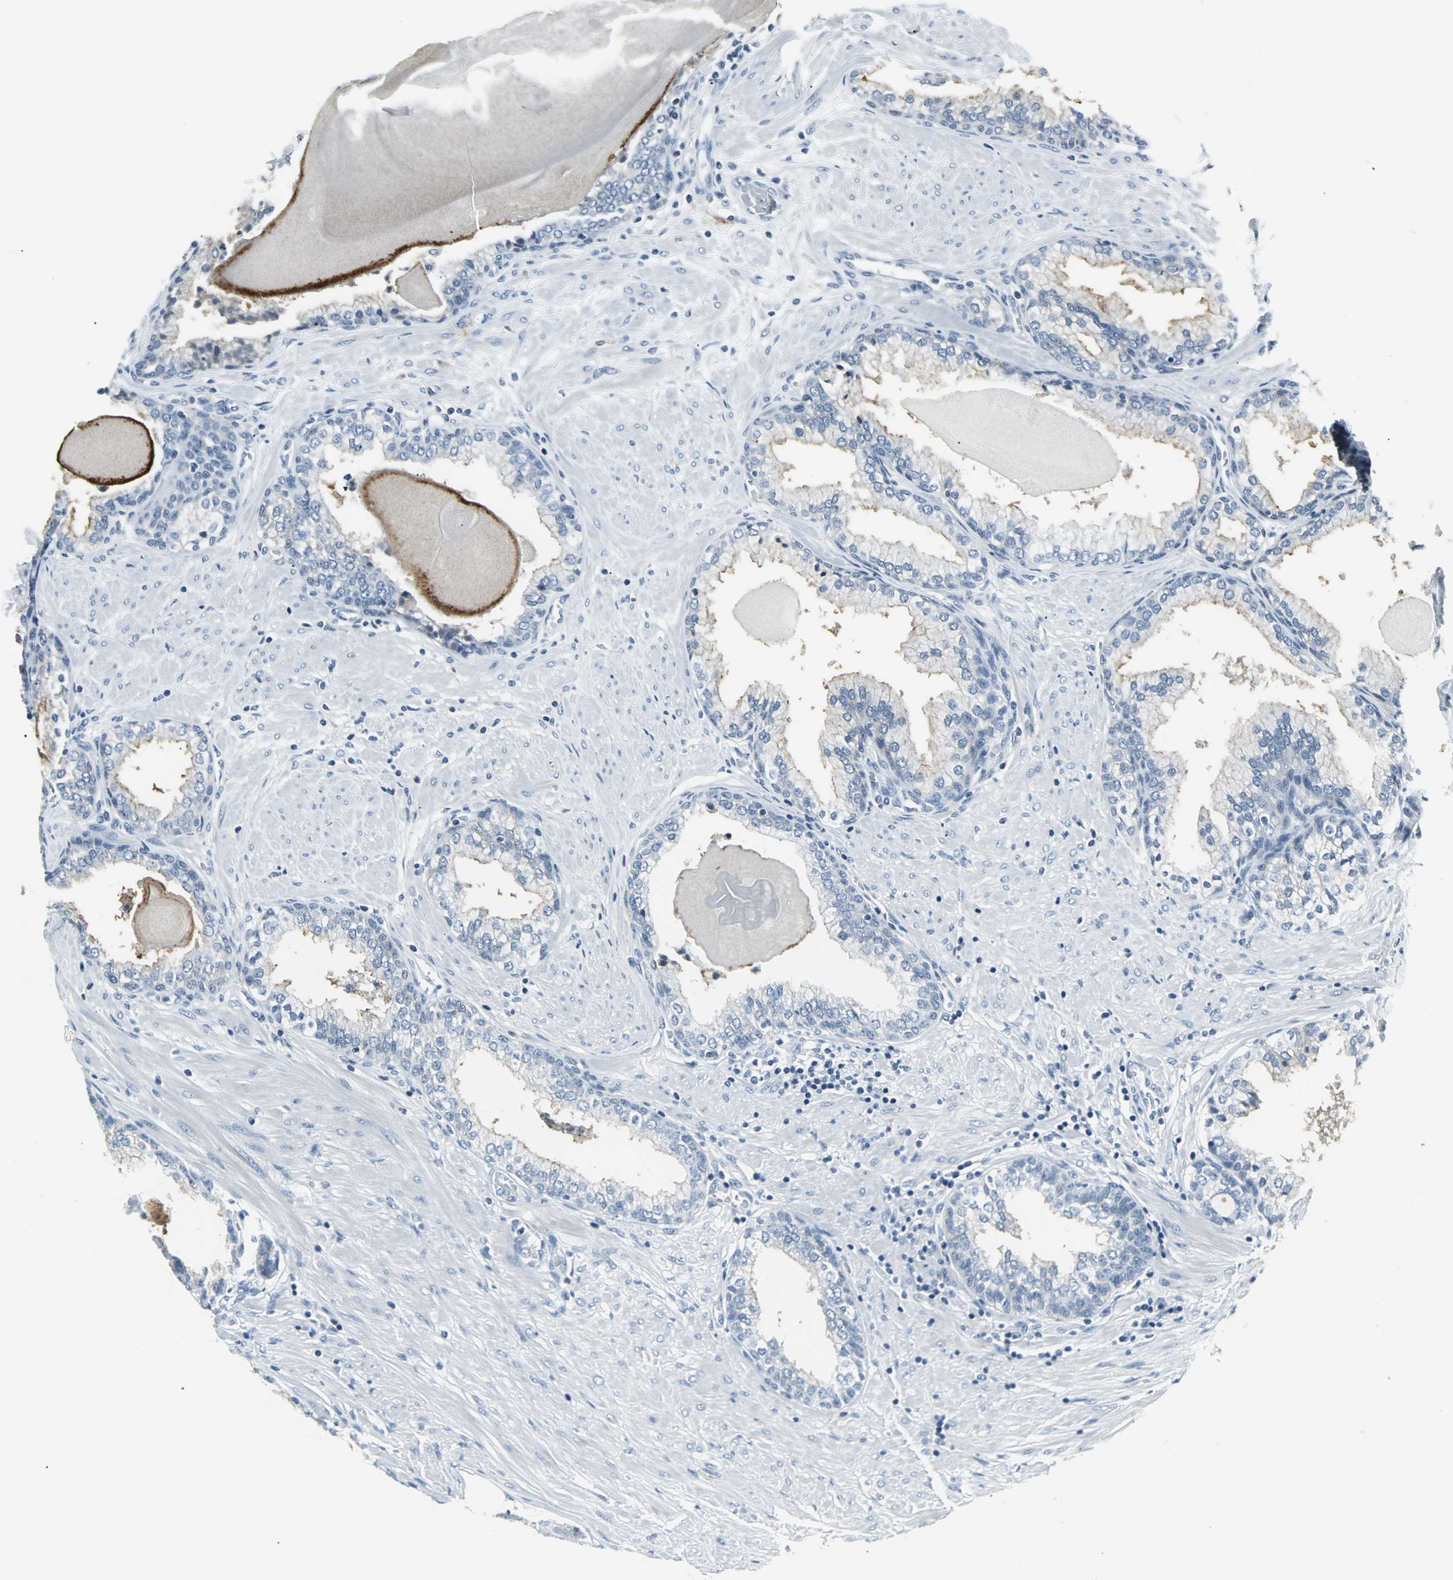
{"staining": {"intensity": "negative", "quantity": "none", "location": "none"}, "tissue": "prostate", "cell_type": "Glandular cells", "image_type": "normal", "snomed": [{"axis": "morphology", "description": "Normal tissue, NOS"}, {"axis": "topography", "description": "Prostate"}], "caption": "Immunohistochemistry (IHC) image of benign prostate: human prostate stained with DAB reveals no significant protein staining in glandular cells. The staining was performed using DAB to visualize the protein expression in brown, while the nuclei were stained in blue with hematoxylin (Magnification: 20x).", "gene": "SLC2A5", "patient": {"sex": "male", "age": 51}}